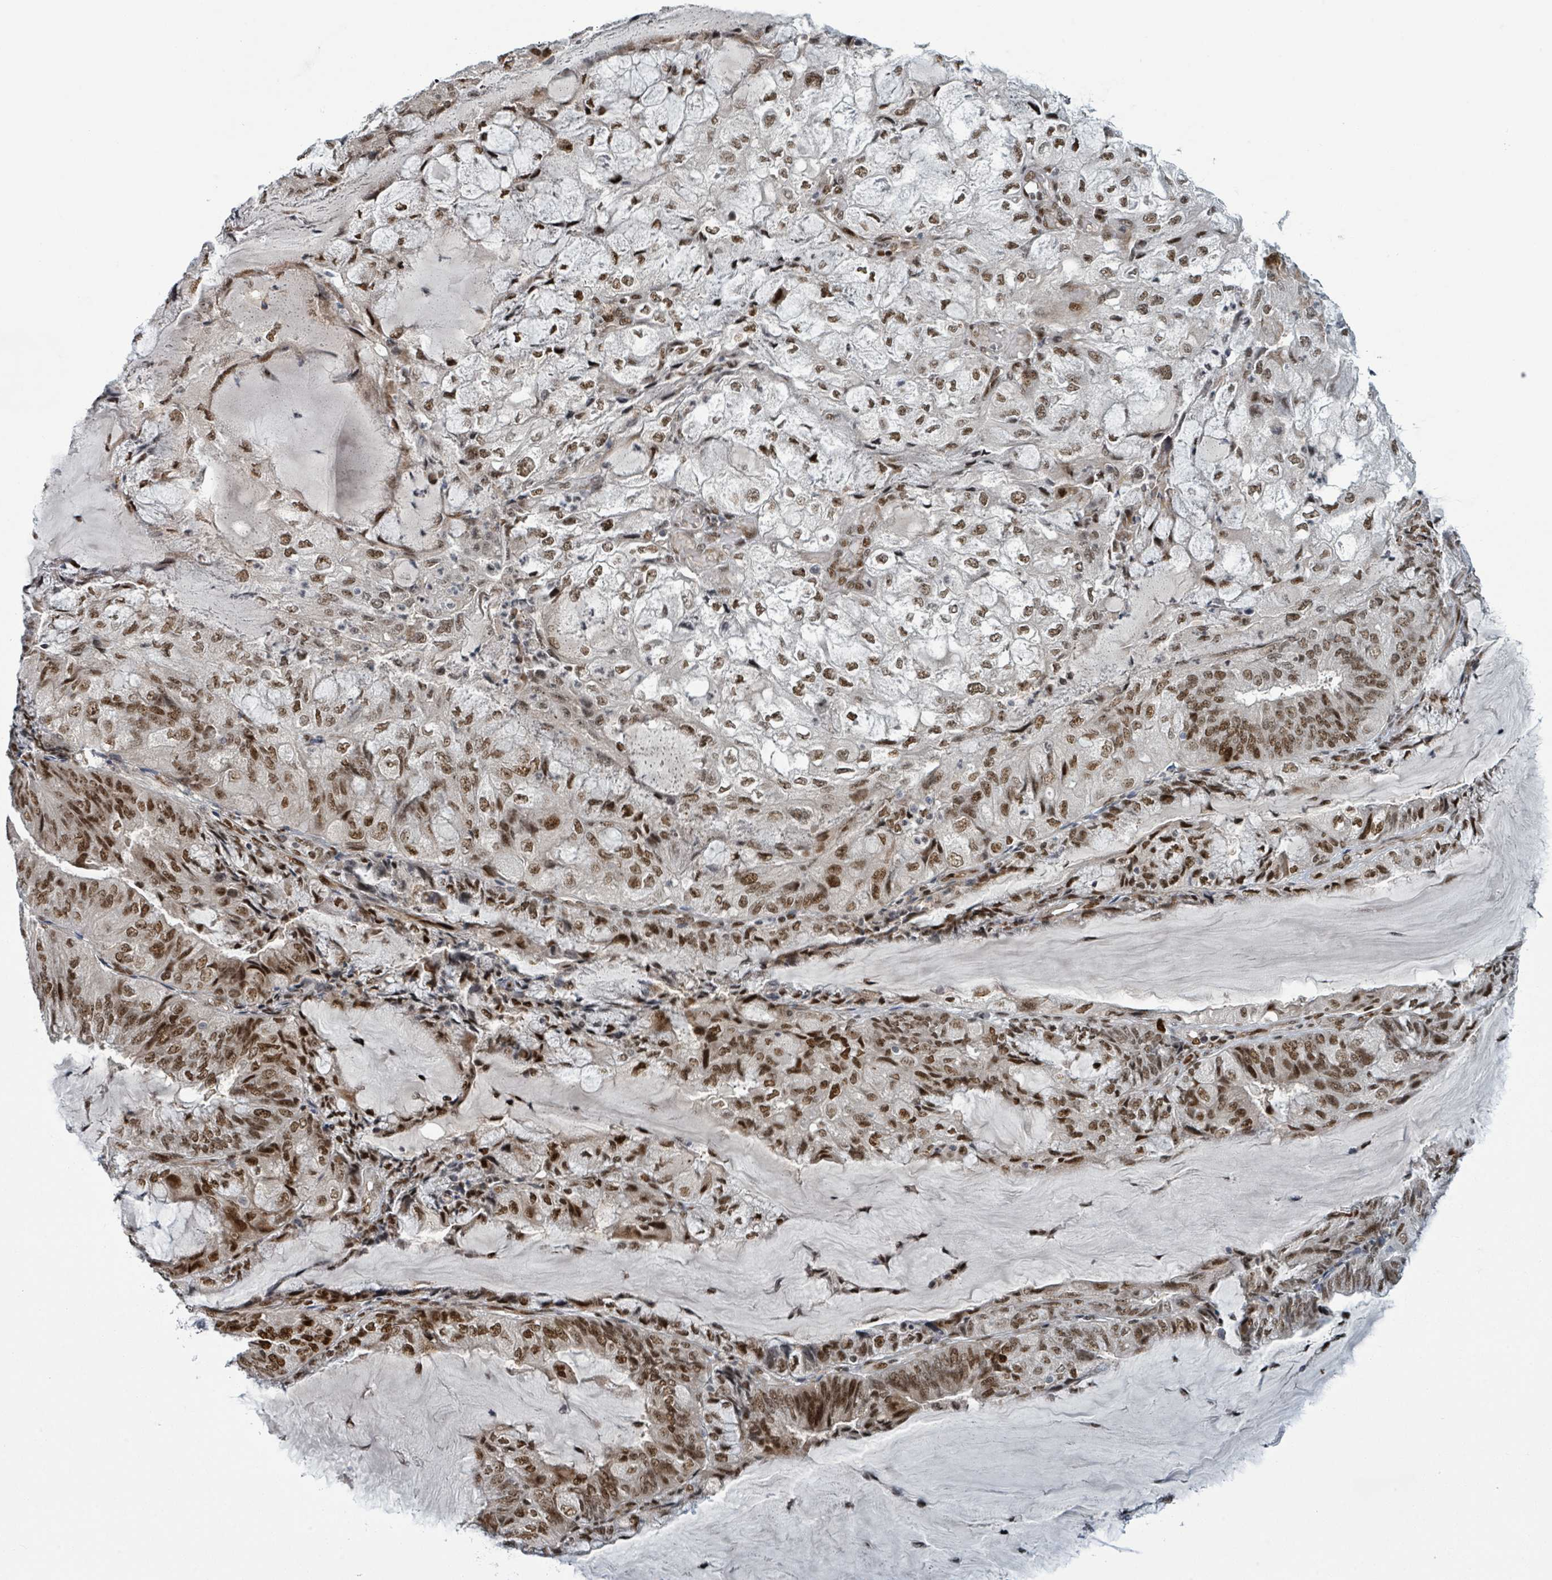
{"staining": {"intensity": "moderate", "quantity": ">75%", "location": "nuclear"}, "tissue": "endometrial cancer", "cell_type": "Tumor cells", "image_type": "cancer", "snomed": [{"axis": "morphology", "description": "Adenocarcinoma, NOS"}, {"axis": "topography", "description": "Endometrium"}], "caption": "Protein analysis of endometrial cancer (adenocarcinoma) tissue demonstrates moderate nuclear staining in about >75% of tumor cells.", "gene": "KLF3", "patient": {"sex": "female", "age": 81}}